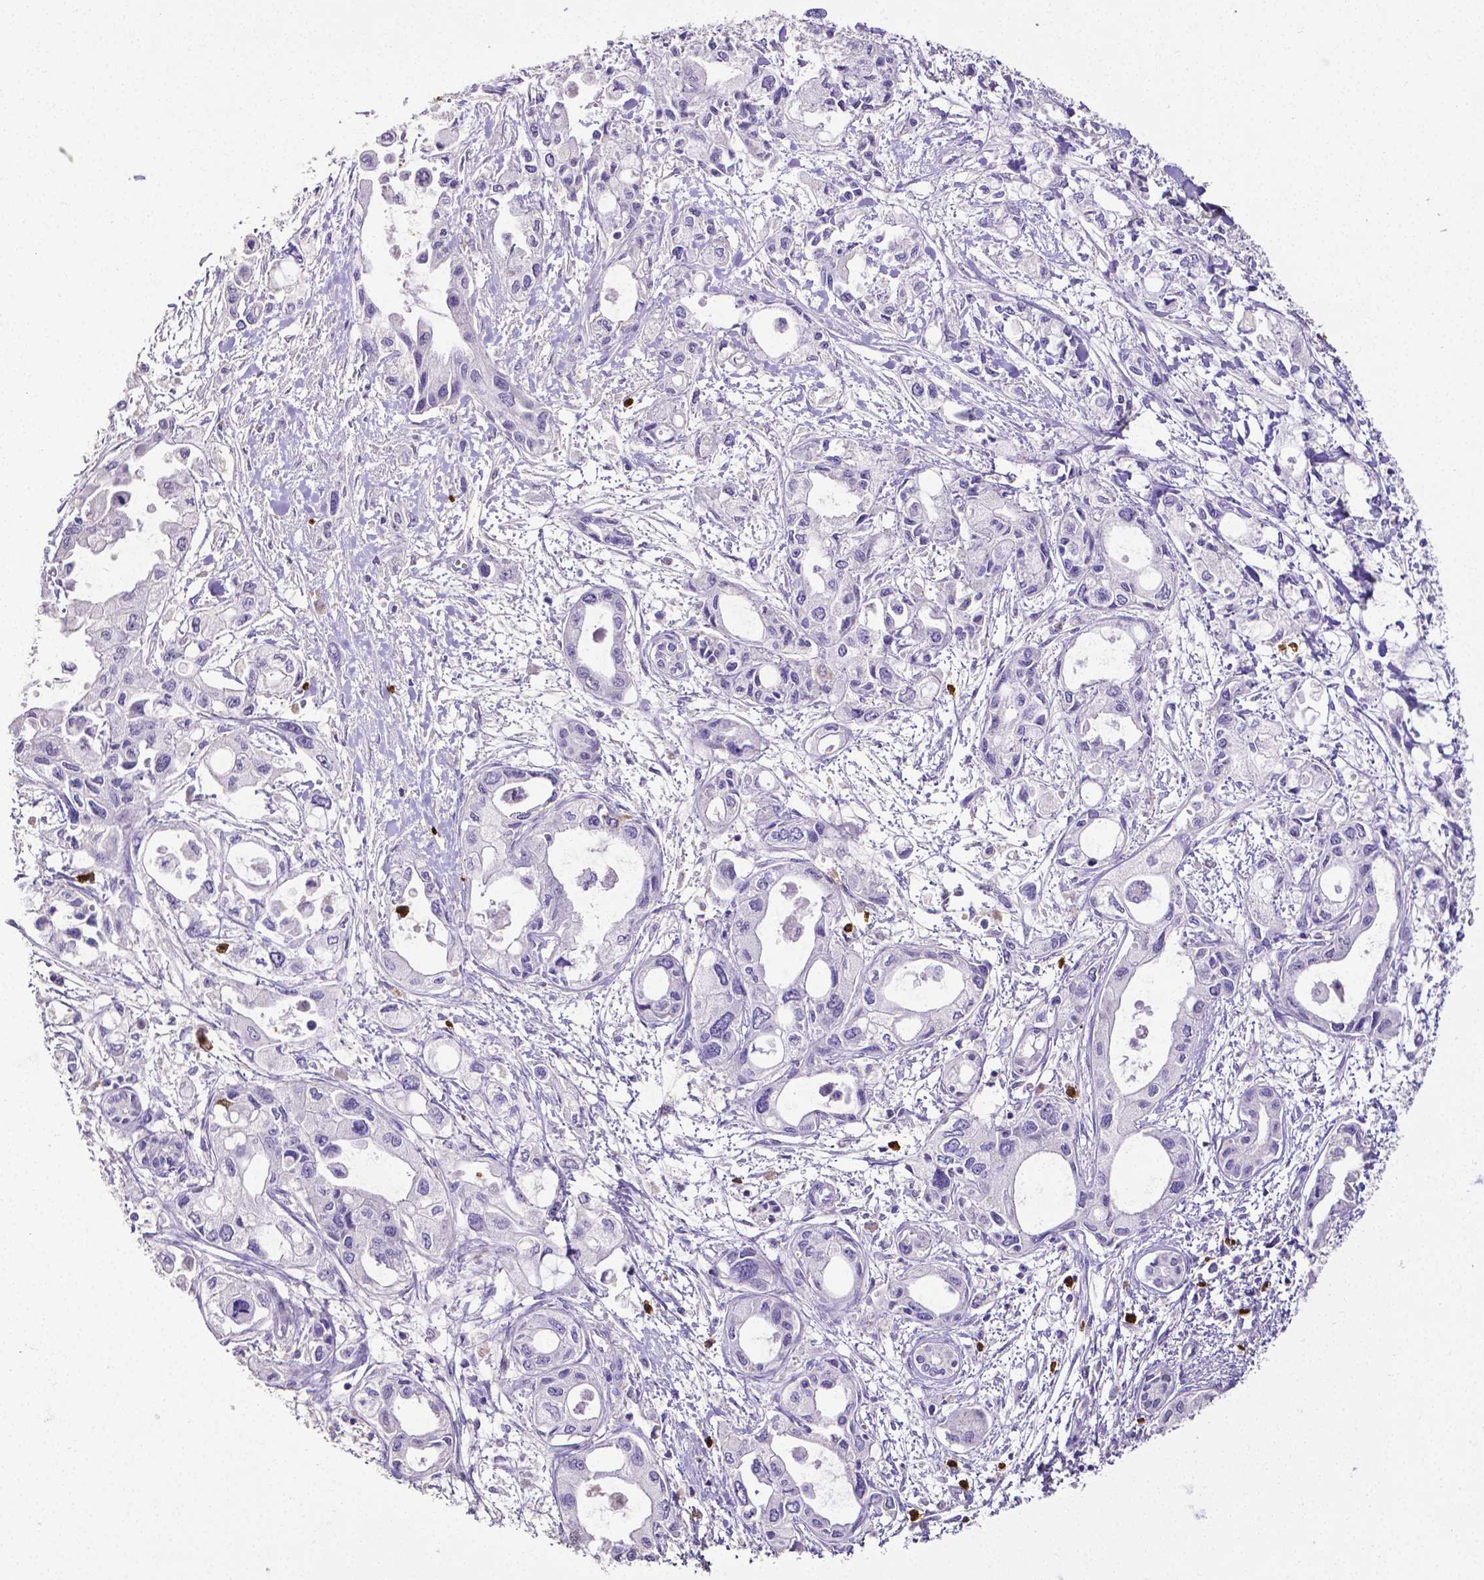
{"staining": {"intensity": "negative", "quantity": "none", "location": "none"}, "tissue": "pancreatic cancer", "cell_type": "Tumor cells", "image_type": "cancer", "snomed": [{"axis": "morphology", "description": "Adenocarcinoma, NOS"}, {"axis": "topography", "description": "Pancreas"}], "caption": "Tumor cells are negative for brown protein staining in adenocarcinoma (pancreatic).", "gene": "MMP9", "patient": {"sex": "female", "age": 61}}